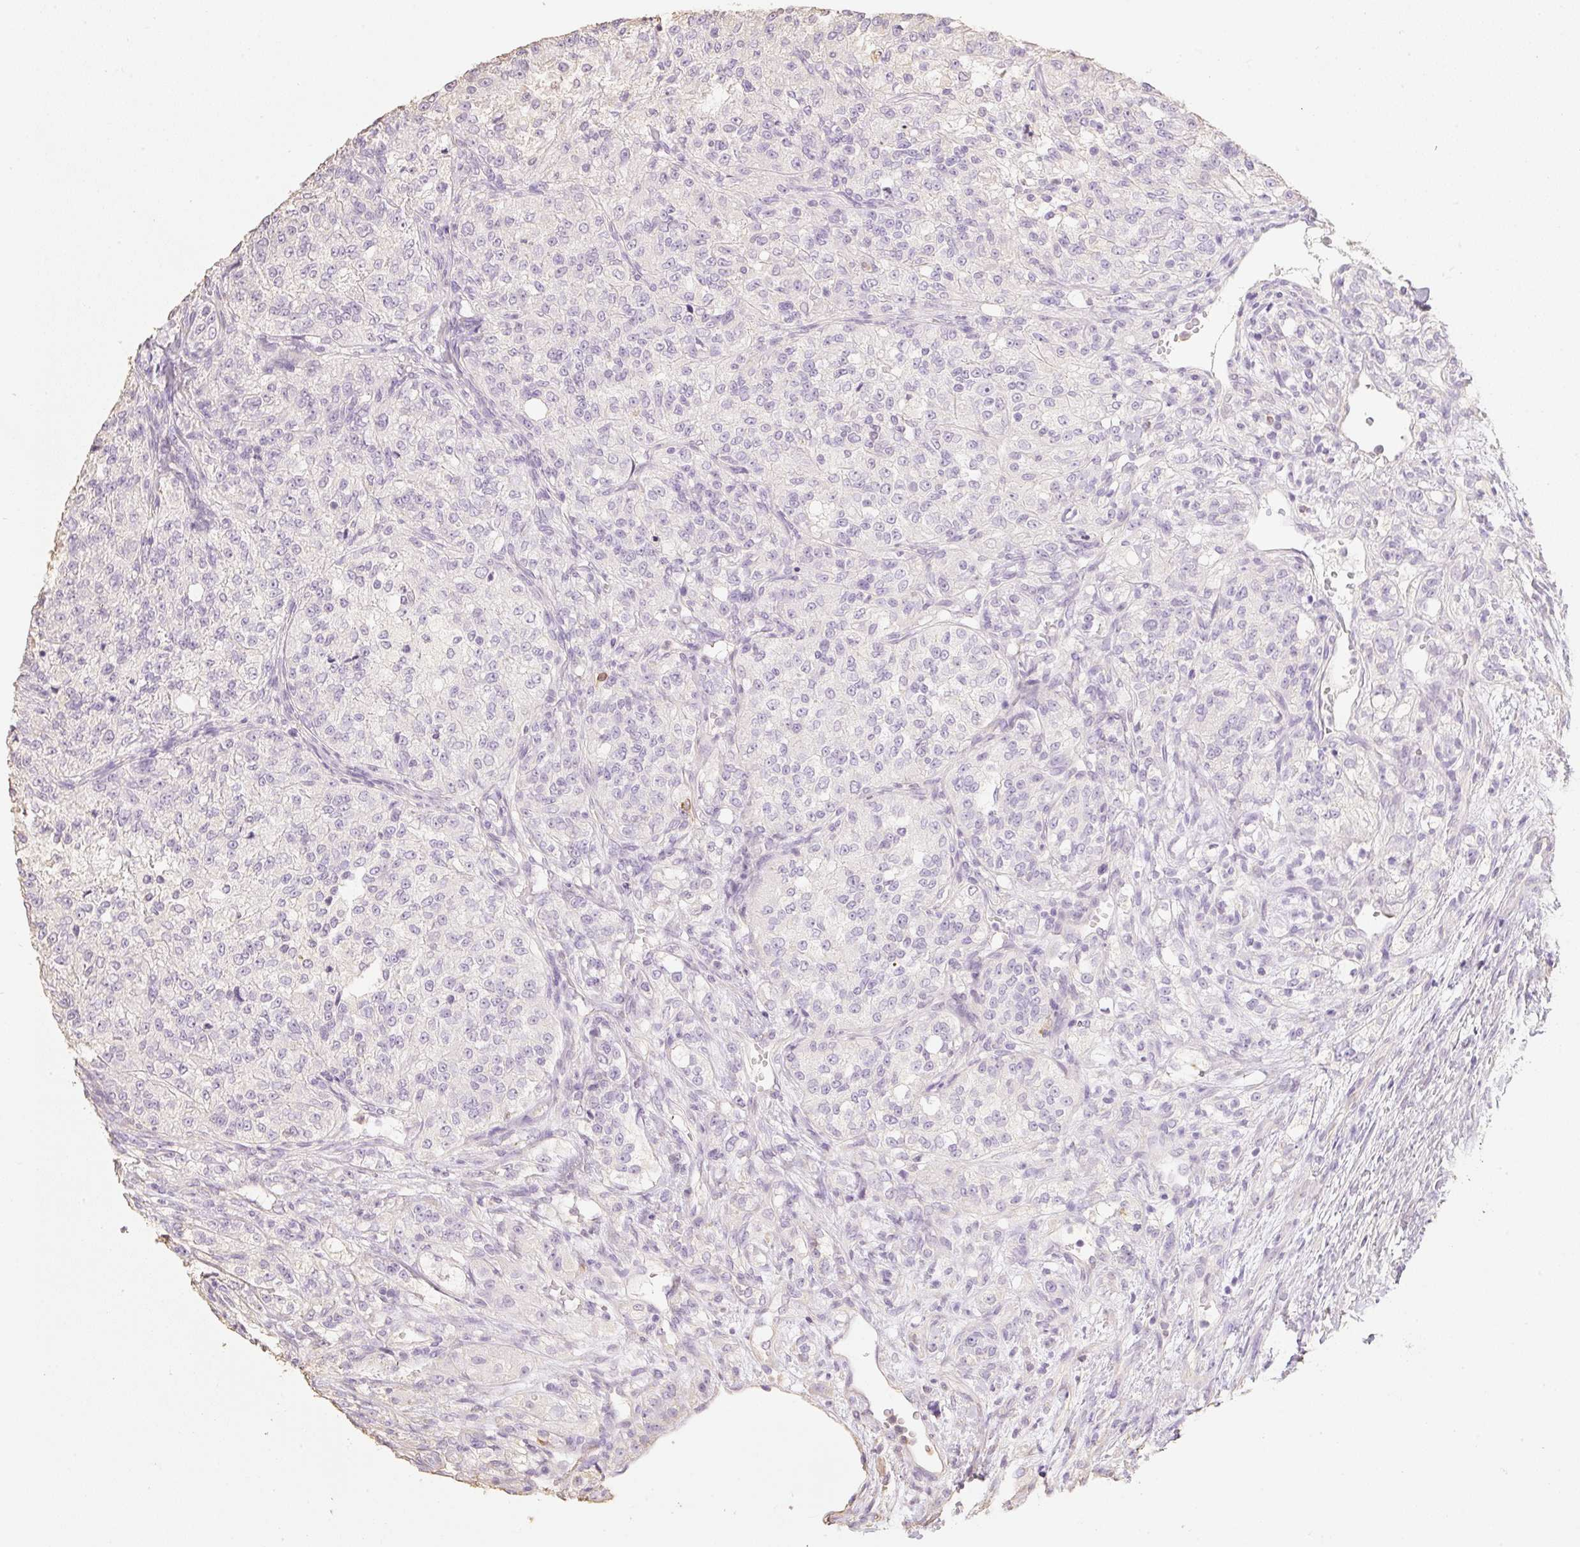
{"staining": {"intensity": "negative", "quantity": "none", "location": "none"}, "tissue": "renal cancer", "cell_type": "Tumor cells", "image_type": "cancer", "snomed": [{"axis": "morphology", "description": "Adenocarcinoma, NOS"}, {"axis": "topography", "description": "Kidney"}], "caption": "Micrograph shows no significant protein positivity in tumor cells of renal cancer (adenocarcinoma). Brightfield microscopy of immunohistochemistry (IHC) stained with DAB (brown) and hematoxylin (blue), captured at high magnification.", "gene": "MBOAT7", "patient": {"sex": "female", "age": 63}}